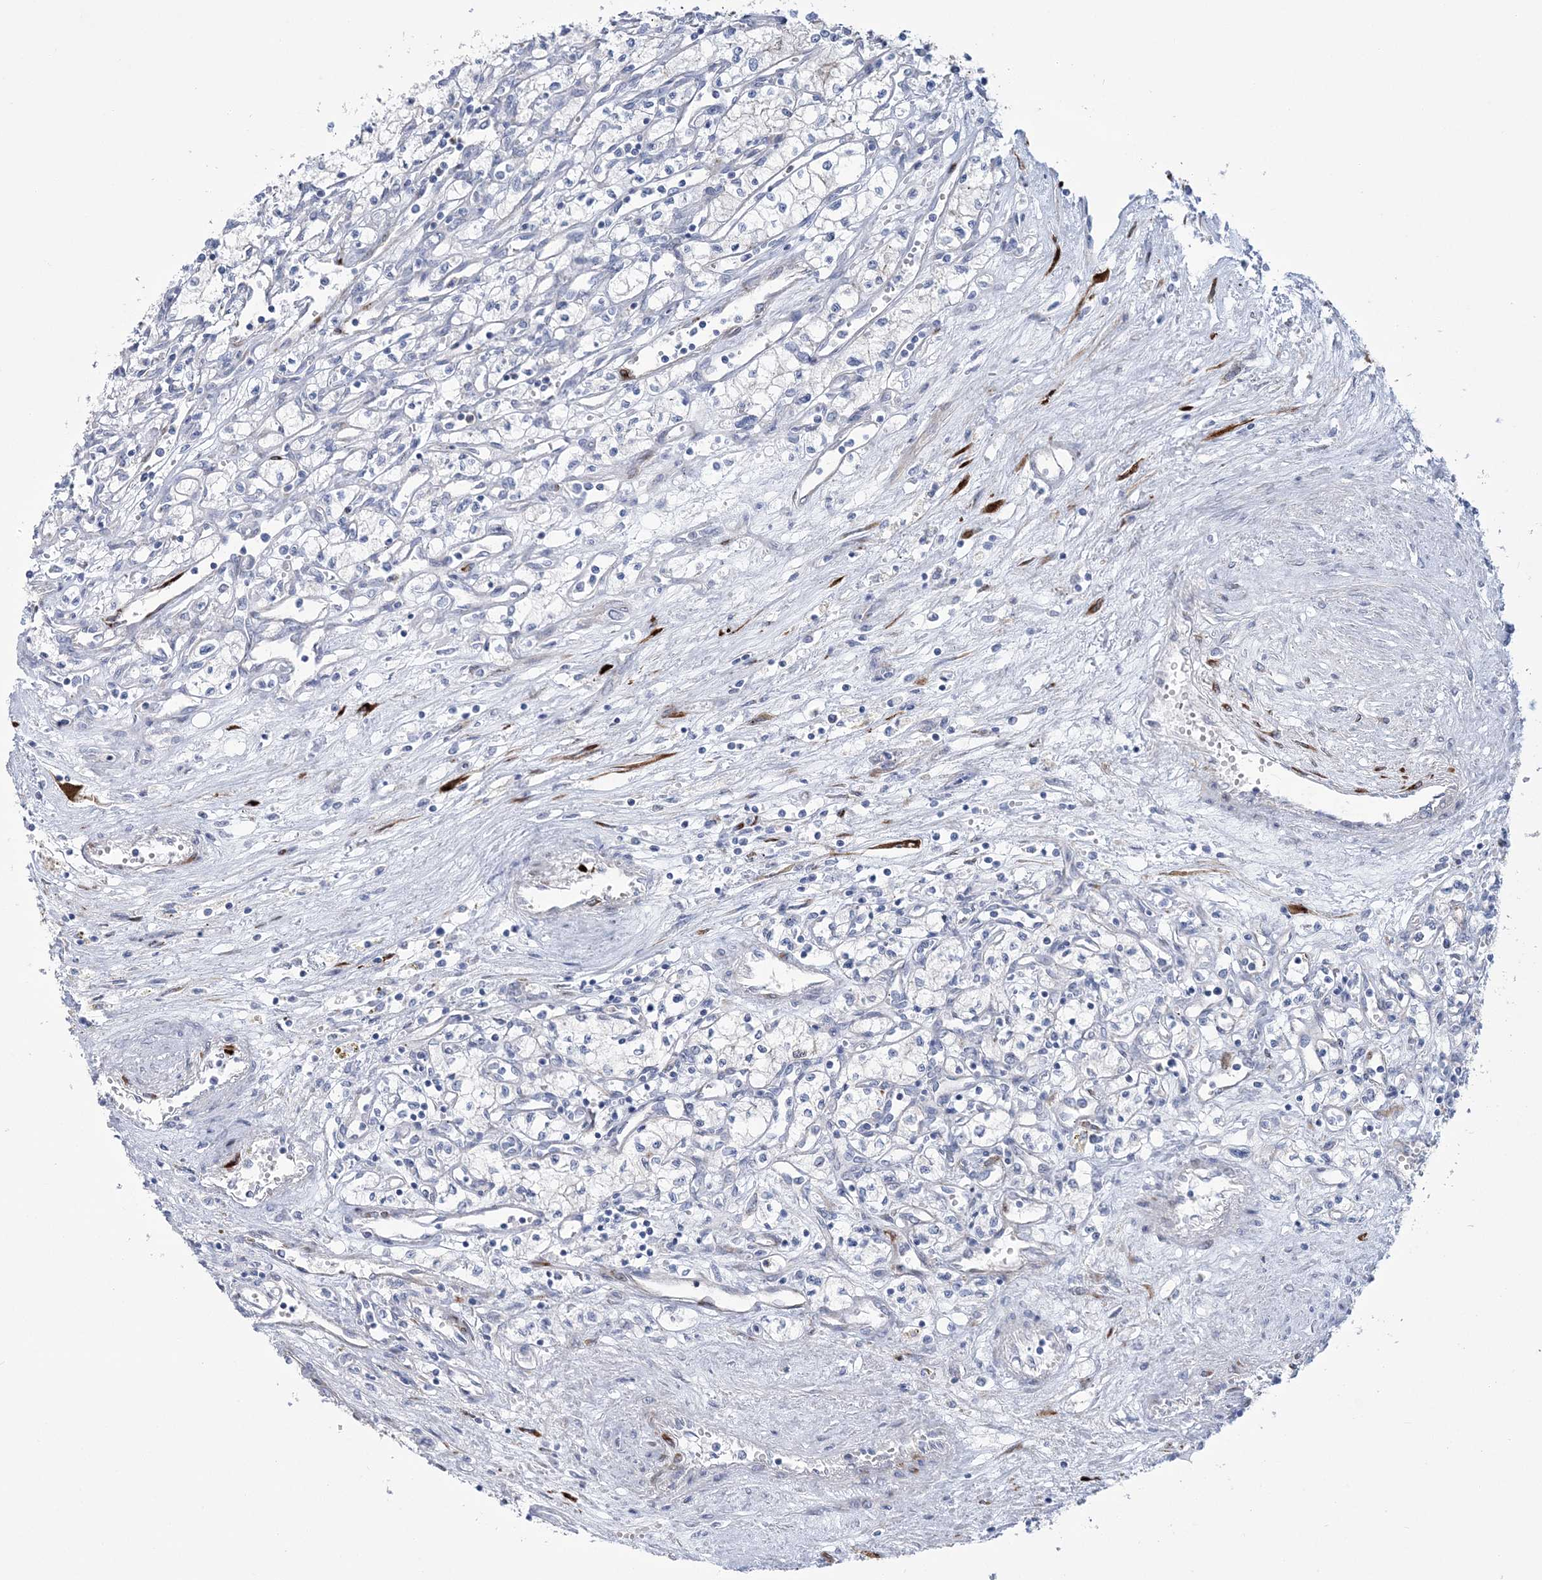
{"staining": {"intensity": "negative", "quantity": "none", "location": "none"}, "tissue": "renal cancer", "cell_type": "Tumor cells", "image_type": "cancer", "snomed": [{"axis": "morphology", "description": "Adenocarcinoma, NOS"}, {"axis": "topography", "description": "Kidney"}], "caption": "This is an IHC photomicrograph of adenocarcinoma (renal). There is no staining in tumor cells.", "gene": "RAB11FIP5", "patient": {"sex": "male", "age": 59}}